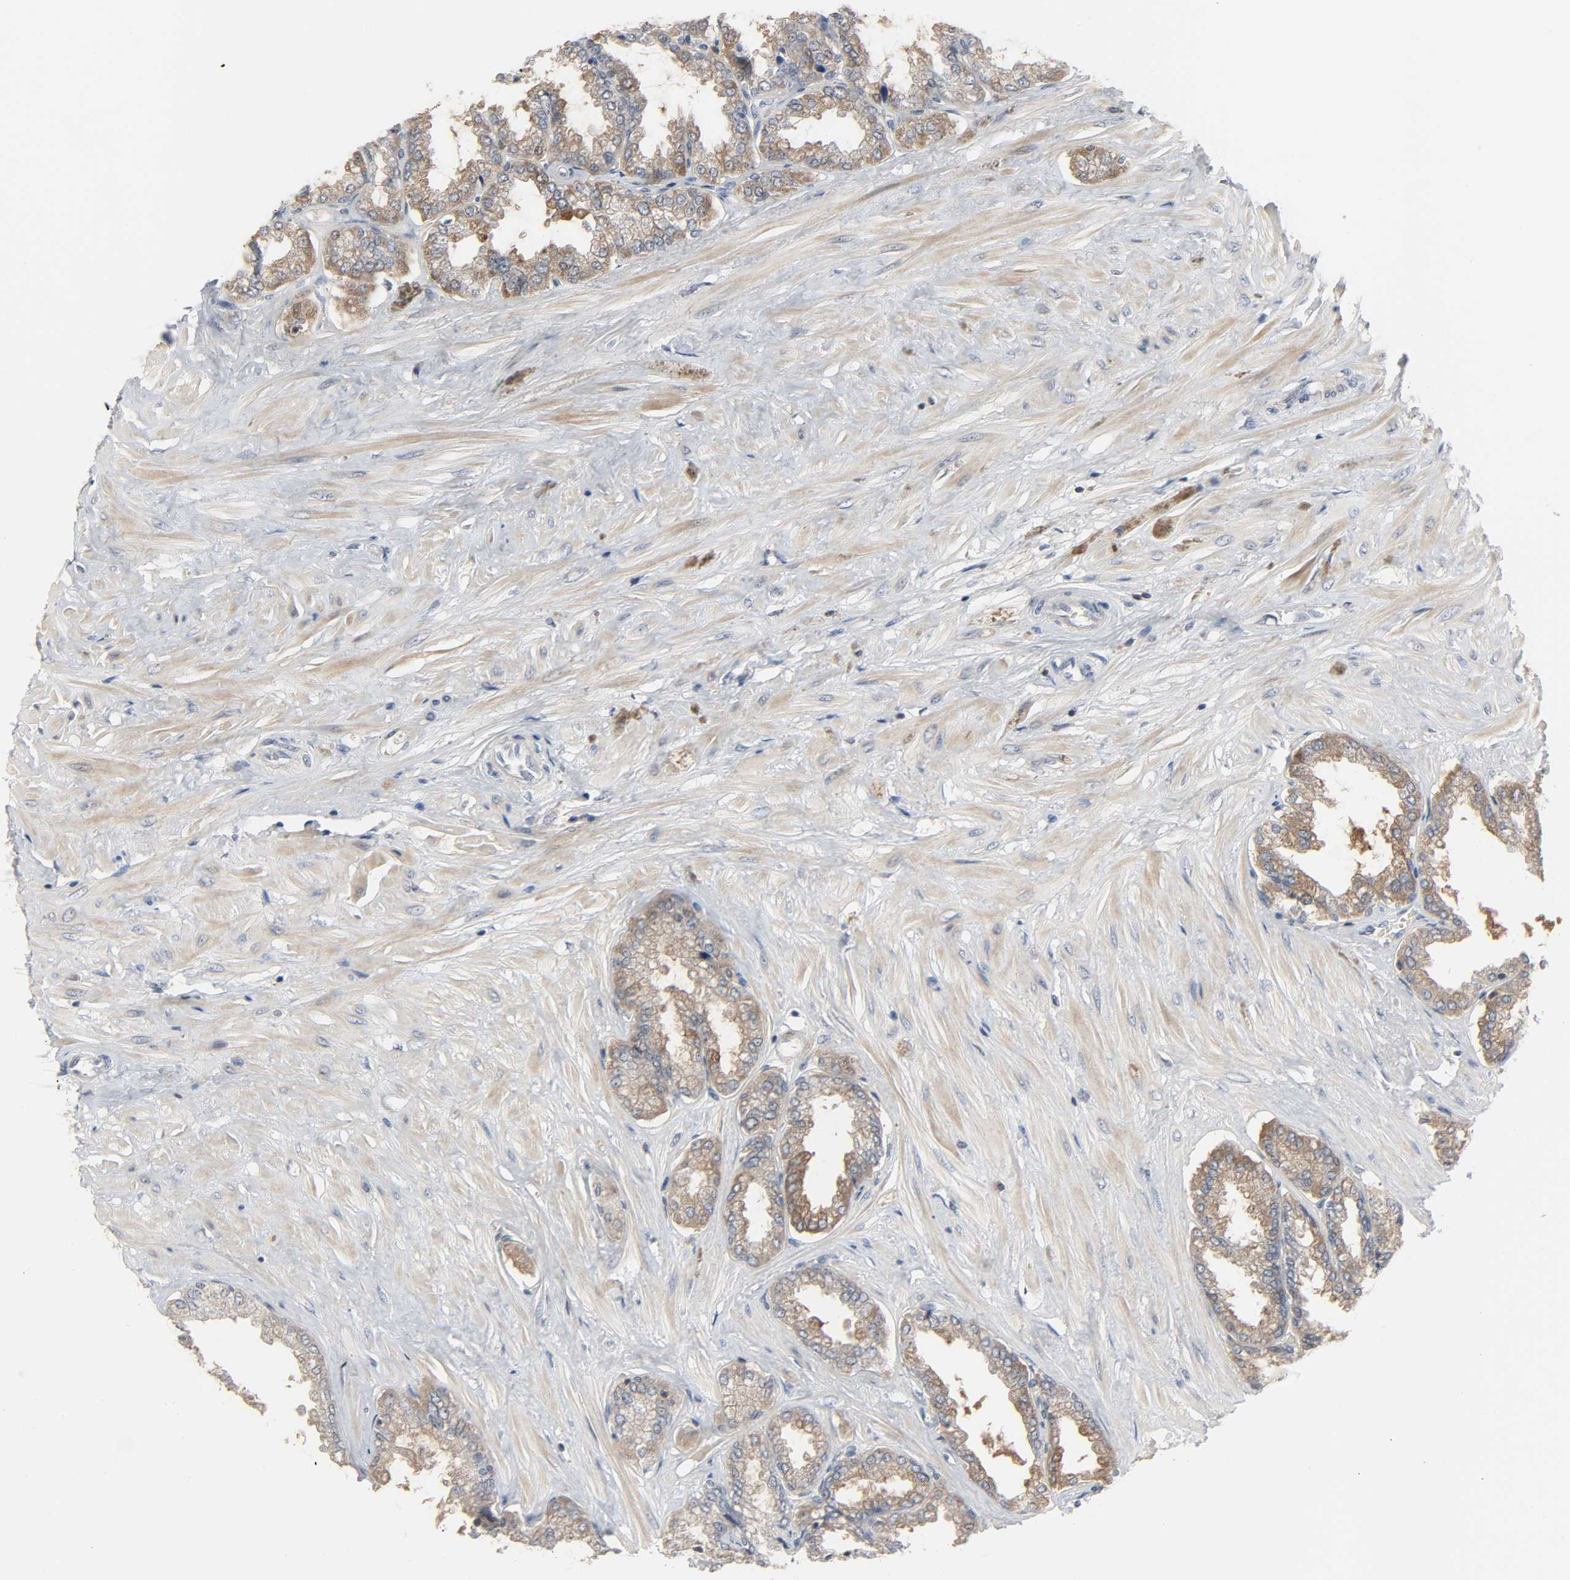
{"staining": {"intensity": "moderate", "quantity": ">75%", "location": "cytoplasmic/membranous"}, "tissue": "seminal vesicle", "cell_type": "Glandular cells", "image_type": "normal", "snomed": [{"axis": "morphology", "description": "Normal tissue, NOS"}, {"axis": "topography", "description": "Seminal veicle"}], "caption": "Moderate cytoplasmic/membranous staining is identified in about >75% of glandular cells in unremarkable seminal vesicle. The protein of interest is shown in brown color, while the nuclei are stained blue.", "gene": "PLEKHA2", "patient": {"sex": "male", "age": 46}}